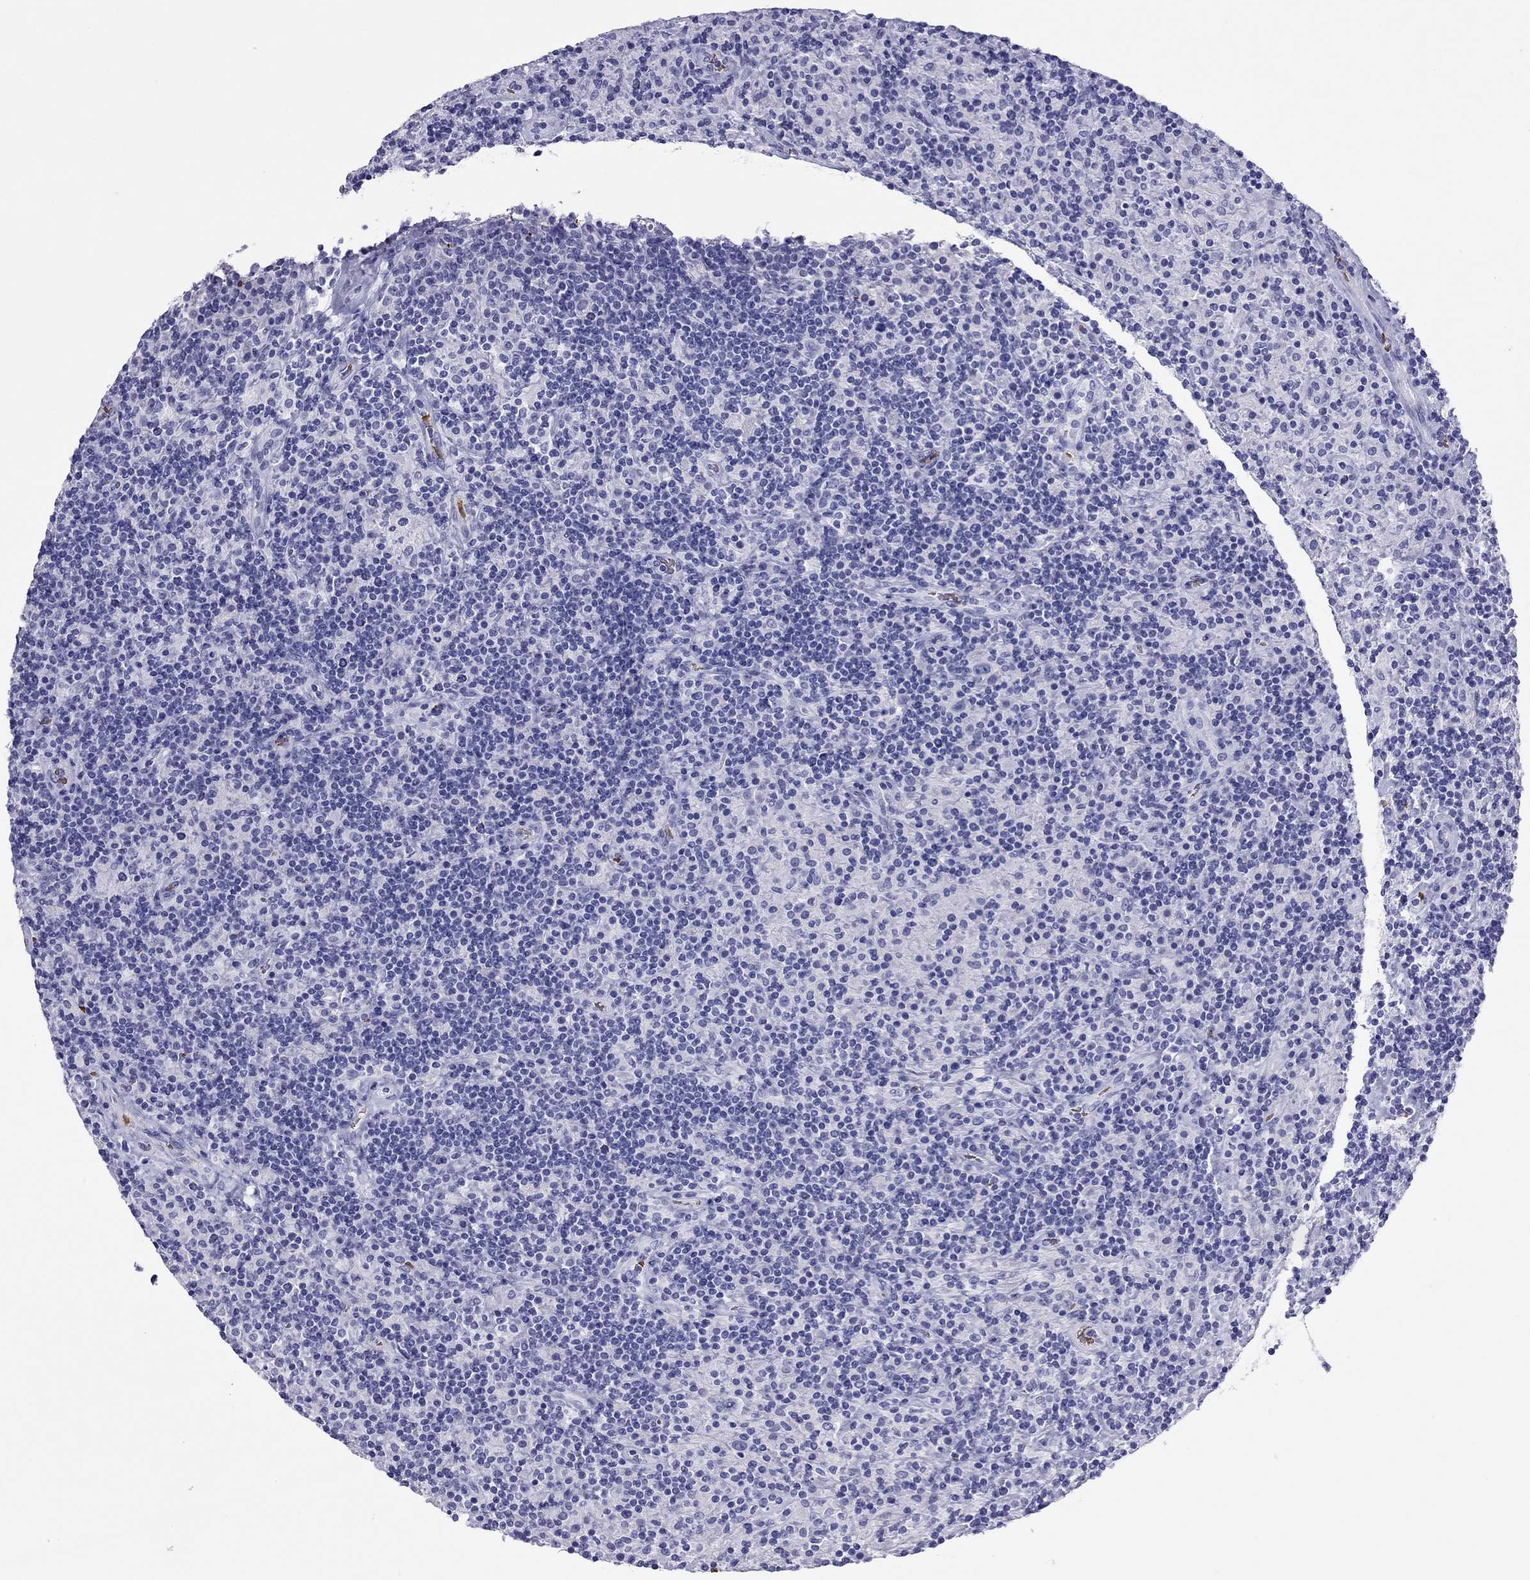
{"staining": {"intensity": "negative", "quantity": "none", "location": "none"}, "tissue": "lymphoma", "cell_type": "Tumor cells", "image_type": "cancer", "snomed": [{"axis": "morphology", "description": "Hodgkin's disease, NOS"}, {"axis": "topography", "description": "Lymph node"}], "caption": "This is an IHC micrograph of Hodgkin's disease. There is no expression in tumor cells.", "gene": "PTPRN", "patient": {"sex": "male", "age": 70}}